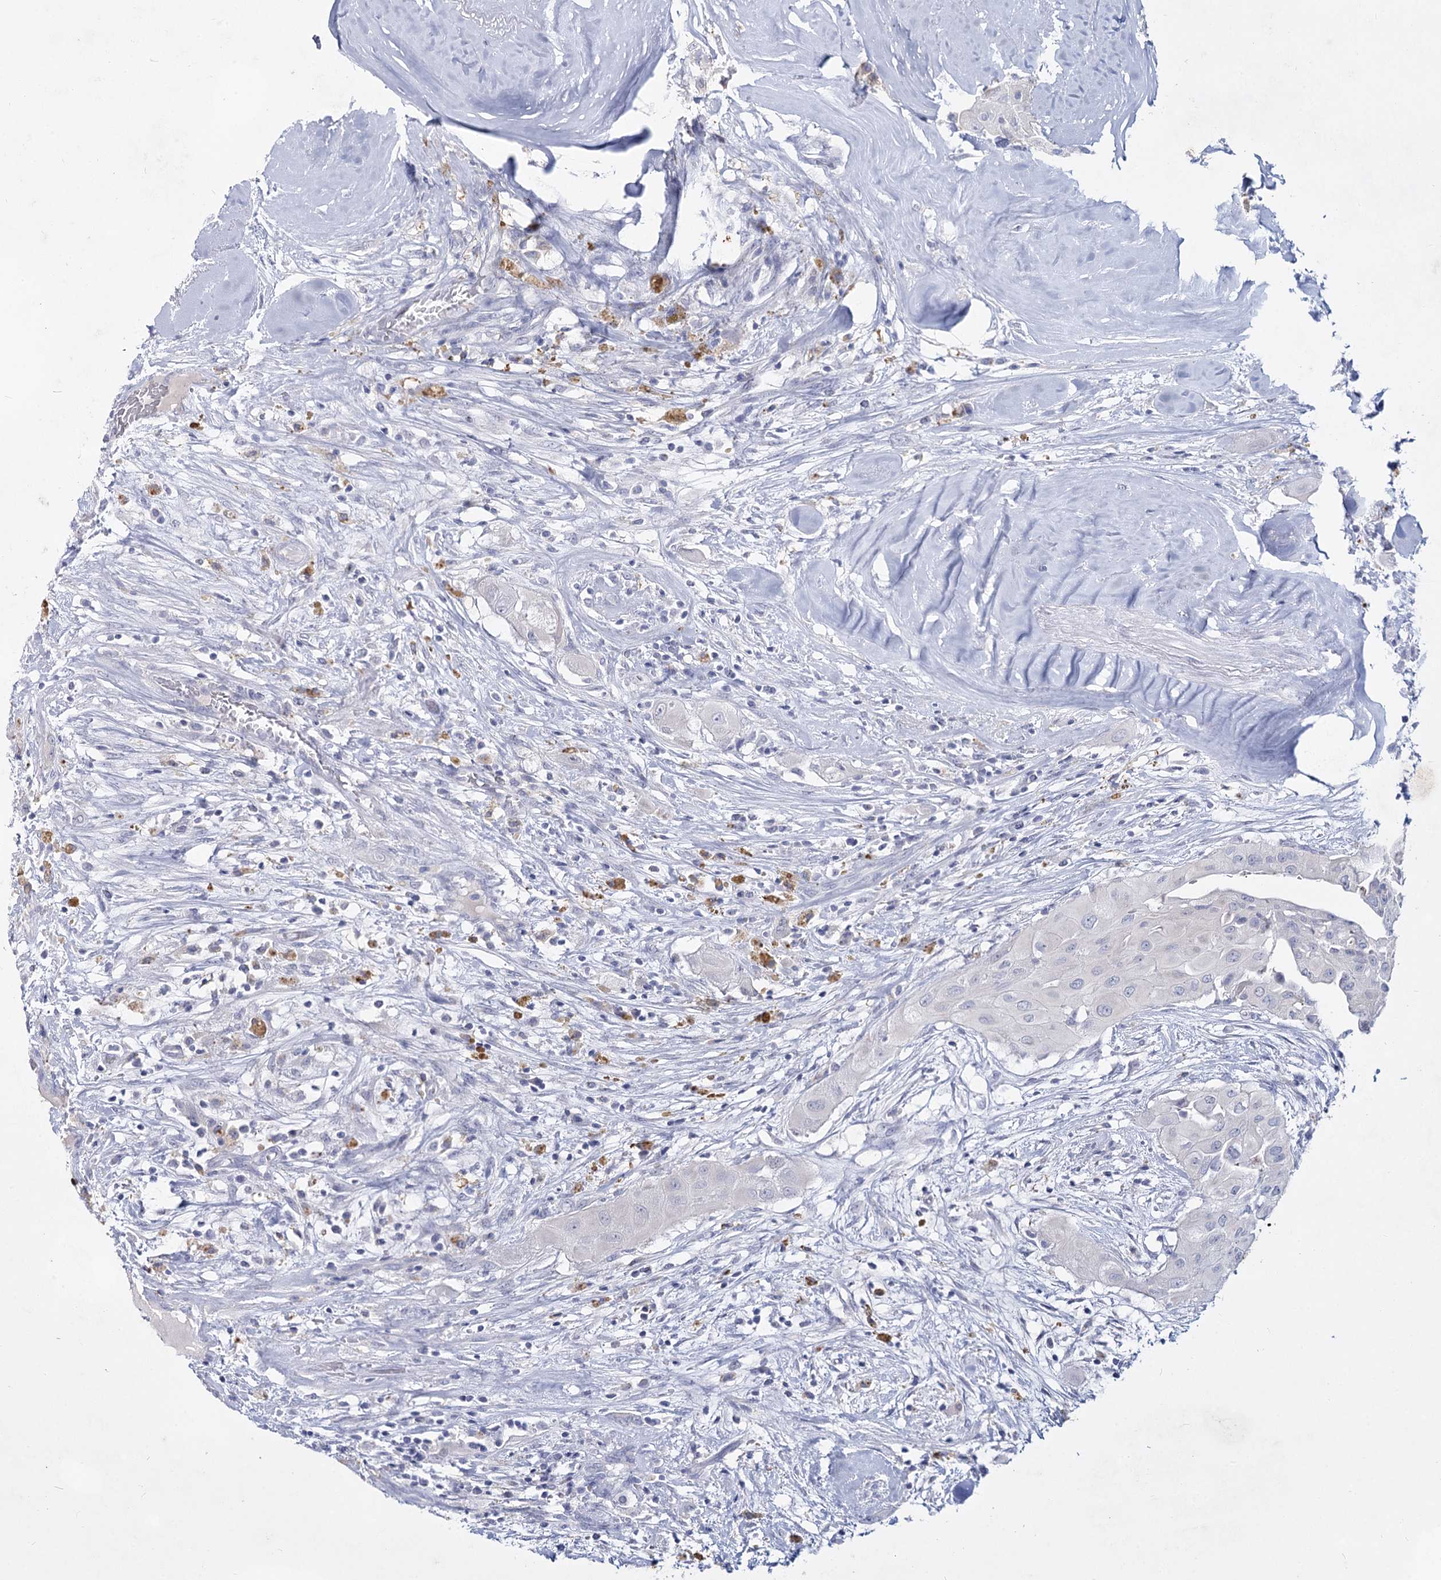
{"staining": {"intensity": "negative", "quantity": "none", "location": "none"}, "tissue": "thyroid cancer", "cell_type": "Tumor cells", "image_type": "cancer", "snomed": [{"axis": "morphology", "description": "Papillary adenocarcinoma, NOS"}, {"axis": "topography", "description": "Thyroid gland"}], "caption": "Thyroid cancer (papillary adenocarcinoma) was stained to show a protein in brown. There is no significant positivity in tumor cells.", "gene": "CCDC73", "patient": {"sex": "female", "age": 59}}